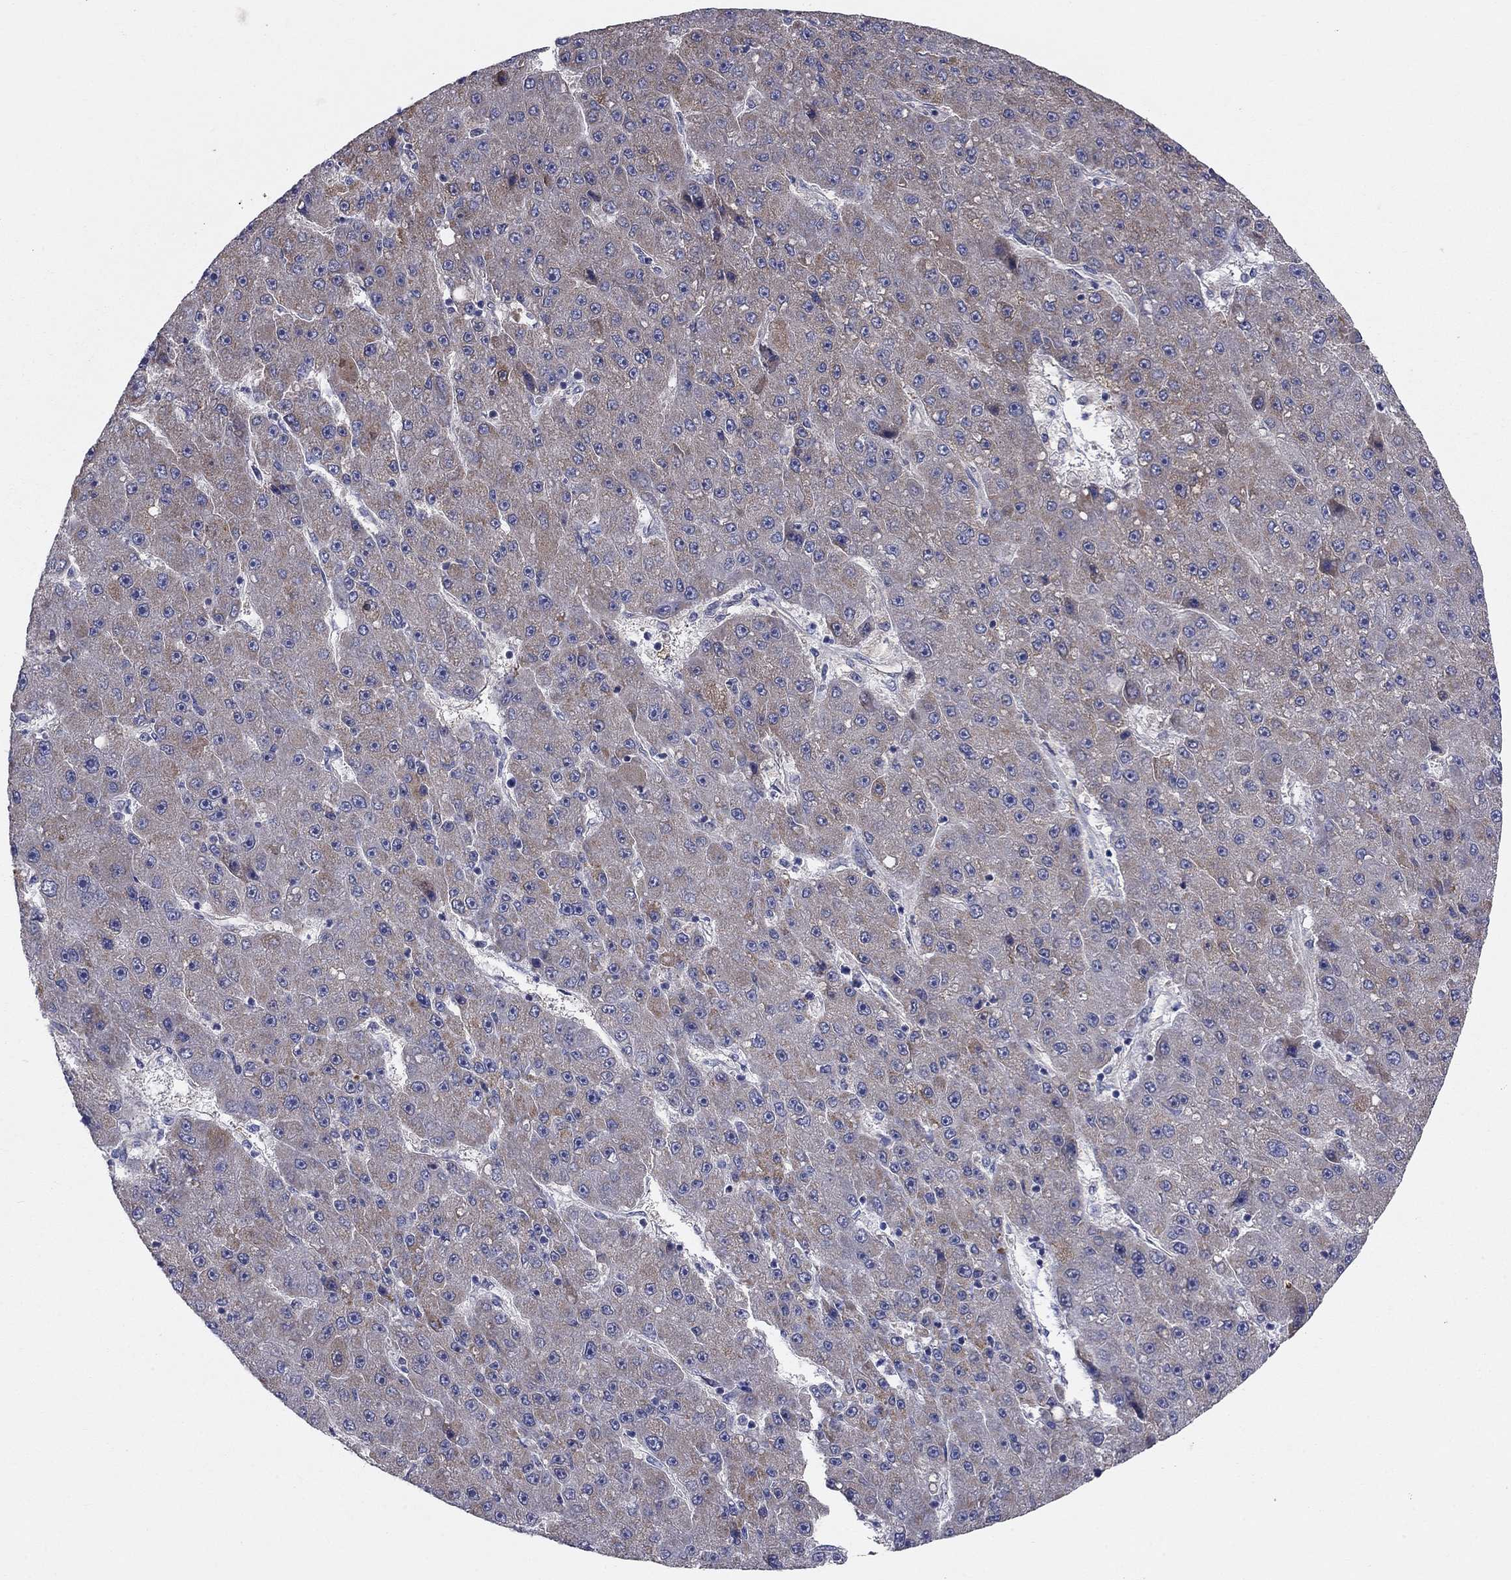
{"staining": {"intensity": "weak", "quantity": "25%-75%", "location": "cytoplasmic/membranous"}, "tissue": "liver cancer", "cell_type": "Tumor cells", "image_type": "cancer", "snomed": [{"axis": "morphology", "description": "Carcinoma, Hepatocellular, NOS"}, {"axis": "topography", "description": "Liver"}], "caption": "Immunohistochemical staining of human liver cancer (hepatocellular carcinoma) demonstrates low levels of weak cytoplasmic/membranous staining in approximately 25%-75% of tumor cells.", "gene": "EMP2", "patient": {"sex": "male", "age": 67}}